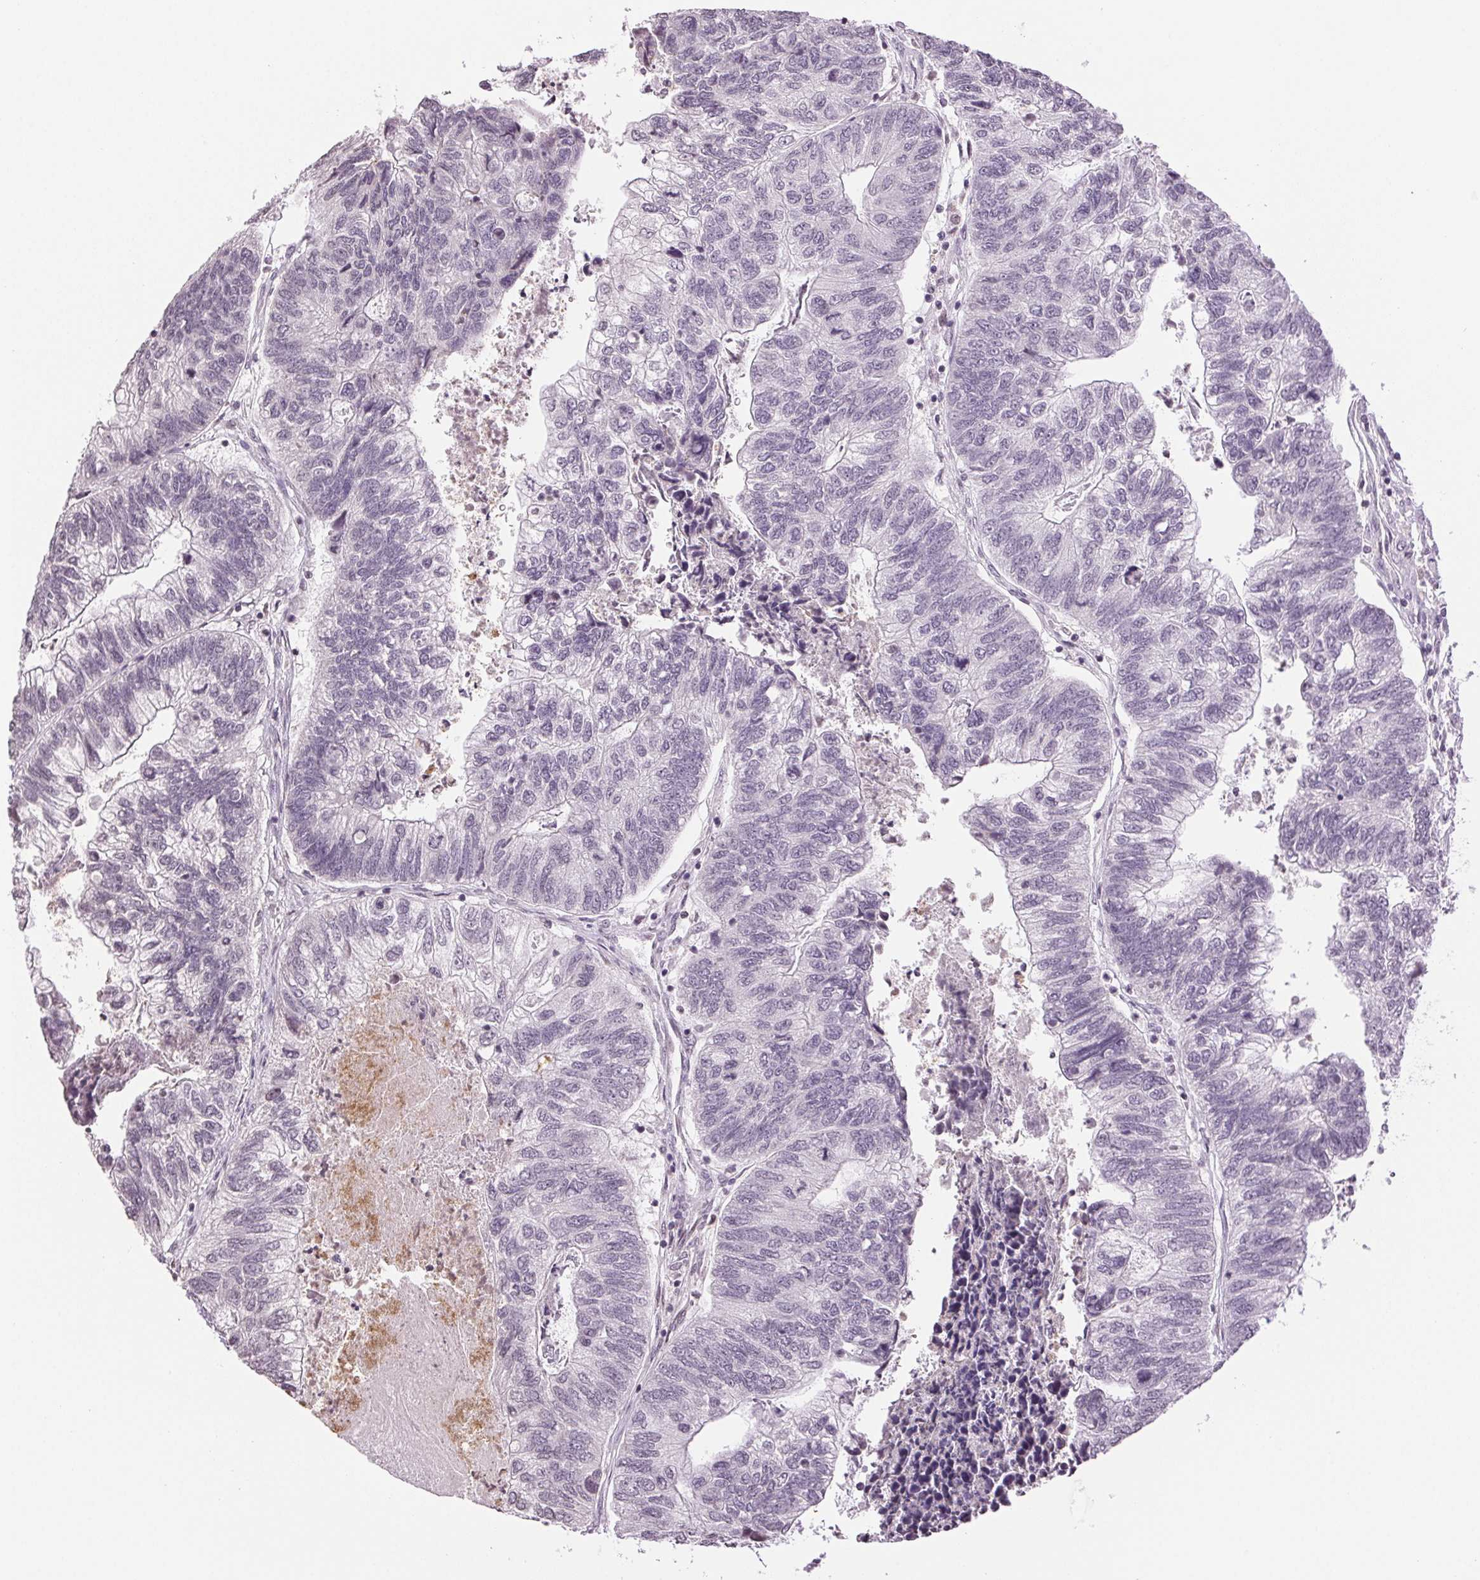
{"staining": {"intensity": "negative", "quantity": "none", "location": "none"}, "tissue": "colorectal cancer", "cell_type": "Tumor cells", "image_type": "cancer", "snomed": [{"axis": "morphology", "description": "Adenocarcinoma, NOS"}, {"axis": "topography", "description": "Colon"}], "caption": "There is no significant expression in tumor cells of colorectal adenocarcinoma.", "gene": "TNNT3", "patient": {"sex": "female", "age": 67}}